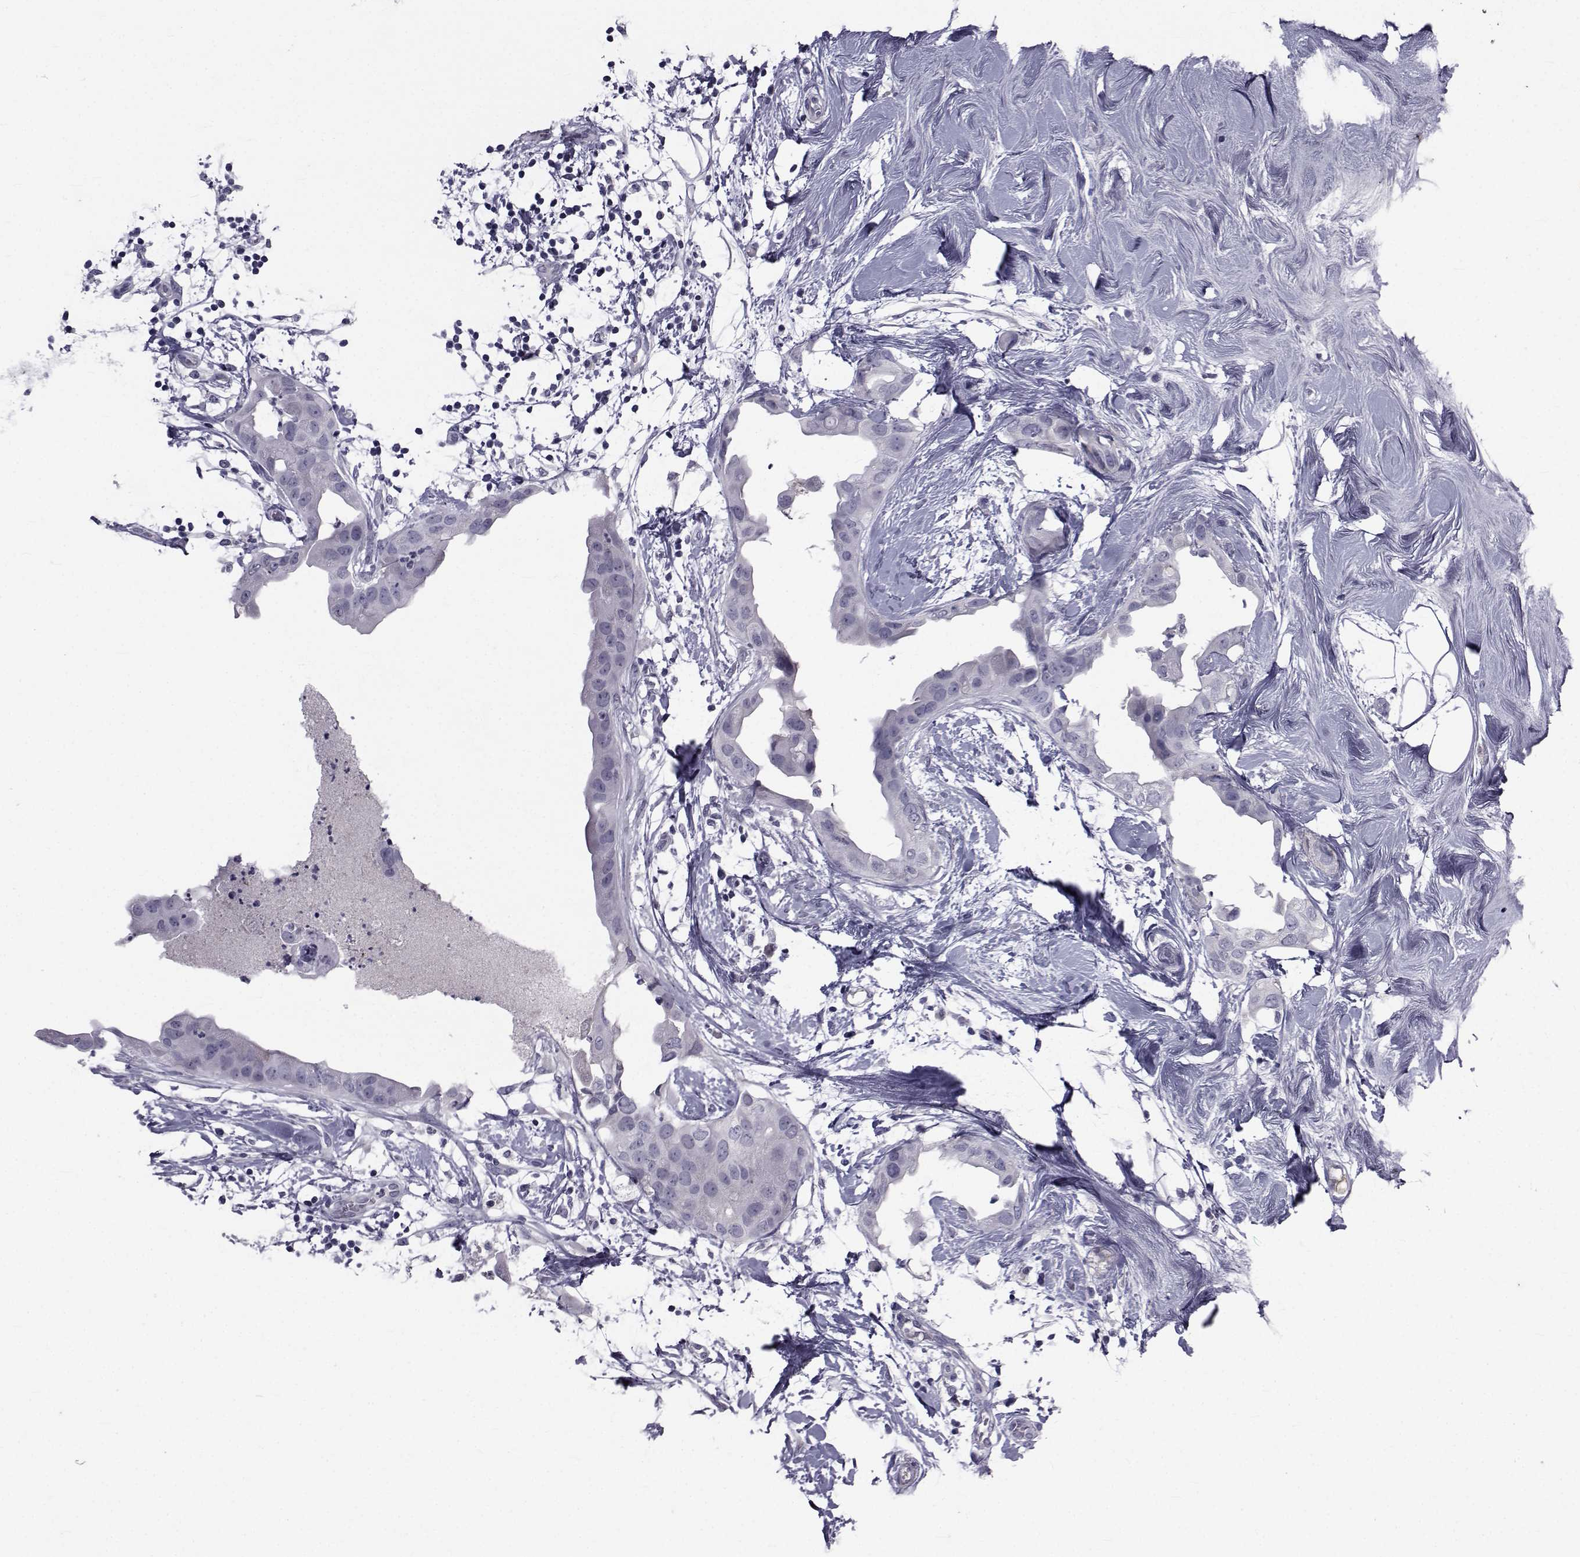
{"staining": {"intensity": "negative", "quantity": "none", "location": "none"}, "tissue": "breast cancer", "cell_type": "Tumor cells", "image_type": "cancer", "snomed": [{"axis": "morphology", "description": "Normal tissue, NOS"}, {"axis": "morphology", "description": "Duct carcinoma"}, {"axis": "topography", "description": "Breast"}], "caption": "An image of human breast invasive ductal carcinoma is negative for staining in tumor cells. Brightfield microscopy of immunohistochemistry stained with DAB (brown) and hematoxylin (blue), captured at high magnification.", "gene": "PAX2", "patient": {"sex": "female", "age": 40}}